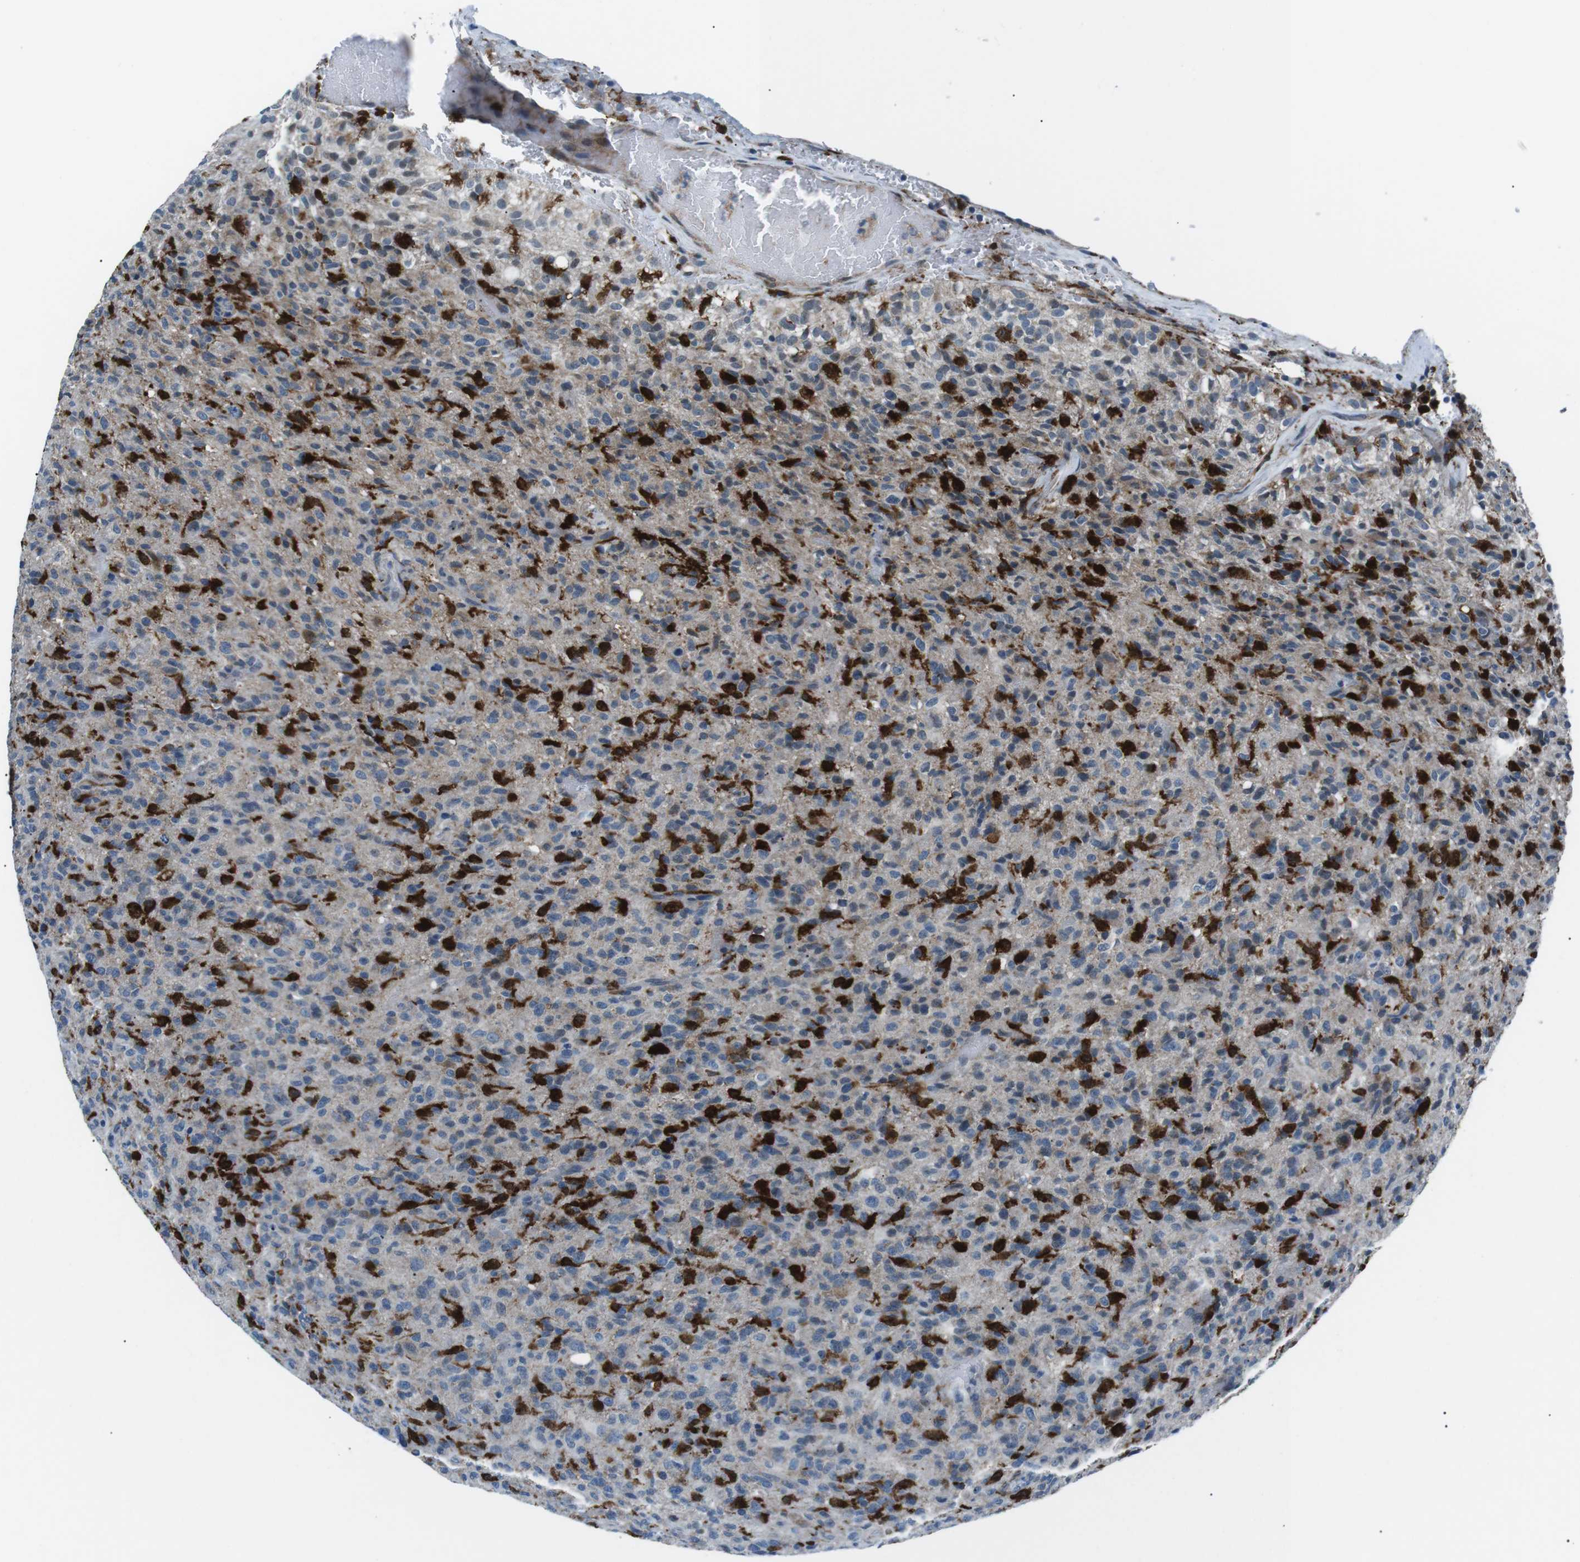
{"staining": {"intensity": "negative", "quantity": "none", "location": "none"}, "tissue": "glioma", "cell_type": "Tumor cells", "image_type": "cancer", "snomed": [{"axis": "morphology", "description": "Glioma, malignant, High grade"}, {"axis": "topography", "description": "Brain"}], "caption": "High power microscopy histopathology image of an IHC micrograph of malignant high-grade glioma, revealing no significant expression in tumor cells. (IHC, brightfield microscopy, high magnification).", "gene": "BLNK", "patient": {"sex": "male", "age": 71}}